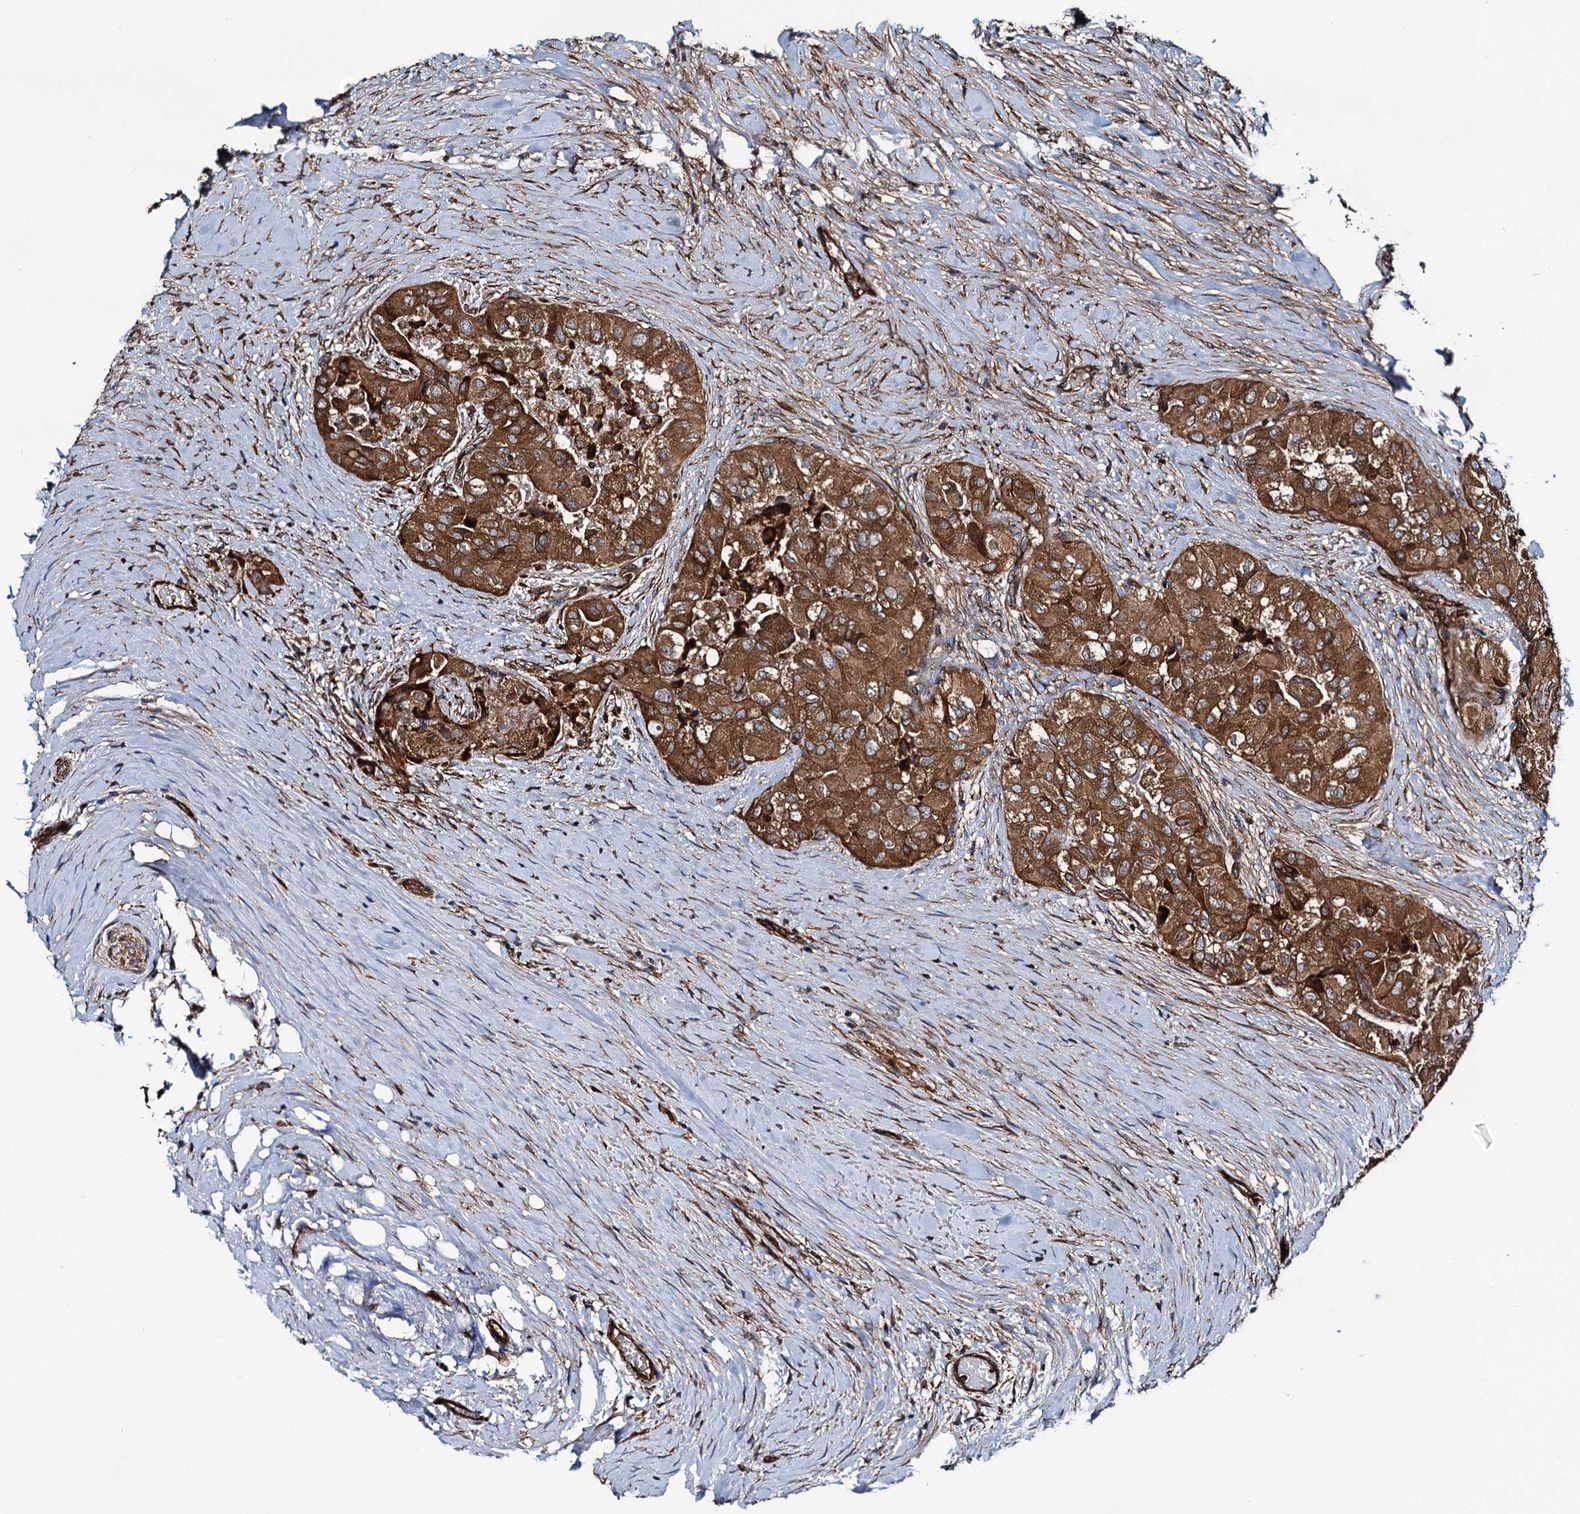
{"staining": {"intensity": "strong", "quantity": ">75%", "location": "cytoplasmic/membranous"}, "tissue": "thyroid cancer", "cell_type": "Tumor cells", "image_type": "cancer", "snomed": [{"axis": "morphology", "description": "Papillary adenocarcinoma, NOS"}, {"axis": "topography", "description": "Thyroid gland"}], "caption": "Protein expression analysis of human thyroid cancer reveals strong cytoplasmic/membranous positivity in approximately >75% of tumor cells.", "gene": "NEK1", "patient": {"sex": "female", "age": 59}}